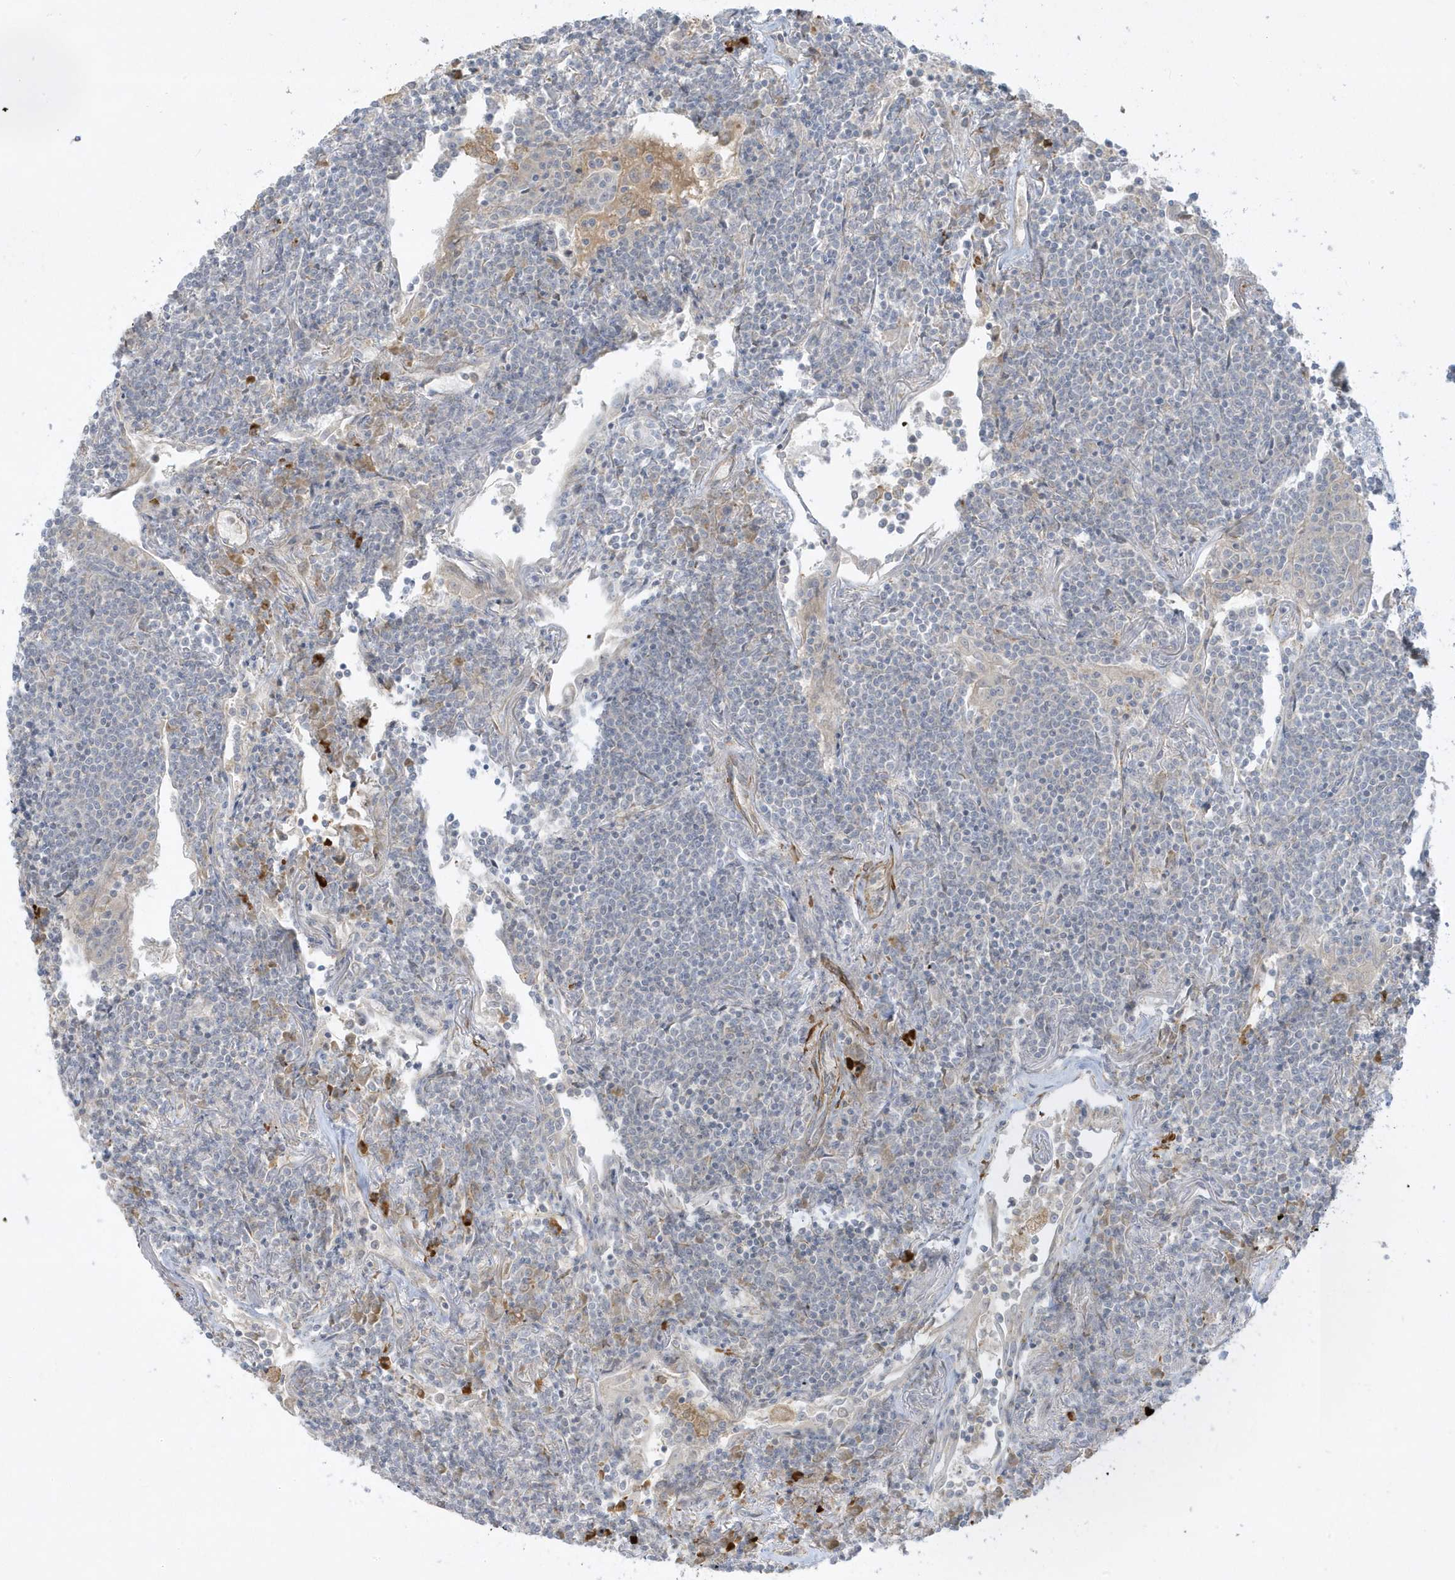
{"staining": {"intensity": "negative", "quantity": "none", "location": "none"}, "tissue": "lymphoma", "cell_type": "Tumor cells", "image_type": "cancer", "snomed": [{"axis": "morphology", "description": "Malignant lymphoma, non-Hodgkin's type, Low grade"}, {"axis": "topography", "description": "Lung"}], "caption": "Immunohistochemical staining of human lymphoma demonstrates no significant positivity in tumor cells. (DAB immunohistochemistry (IHC), high magnification).", "gene": "THADA", "patient": {"sex": "female", "age": 71}}